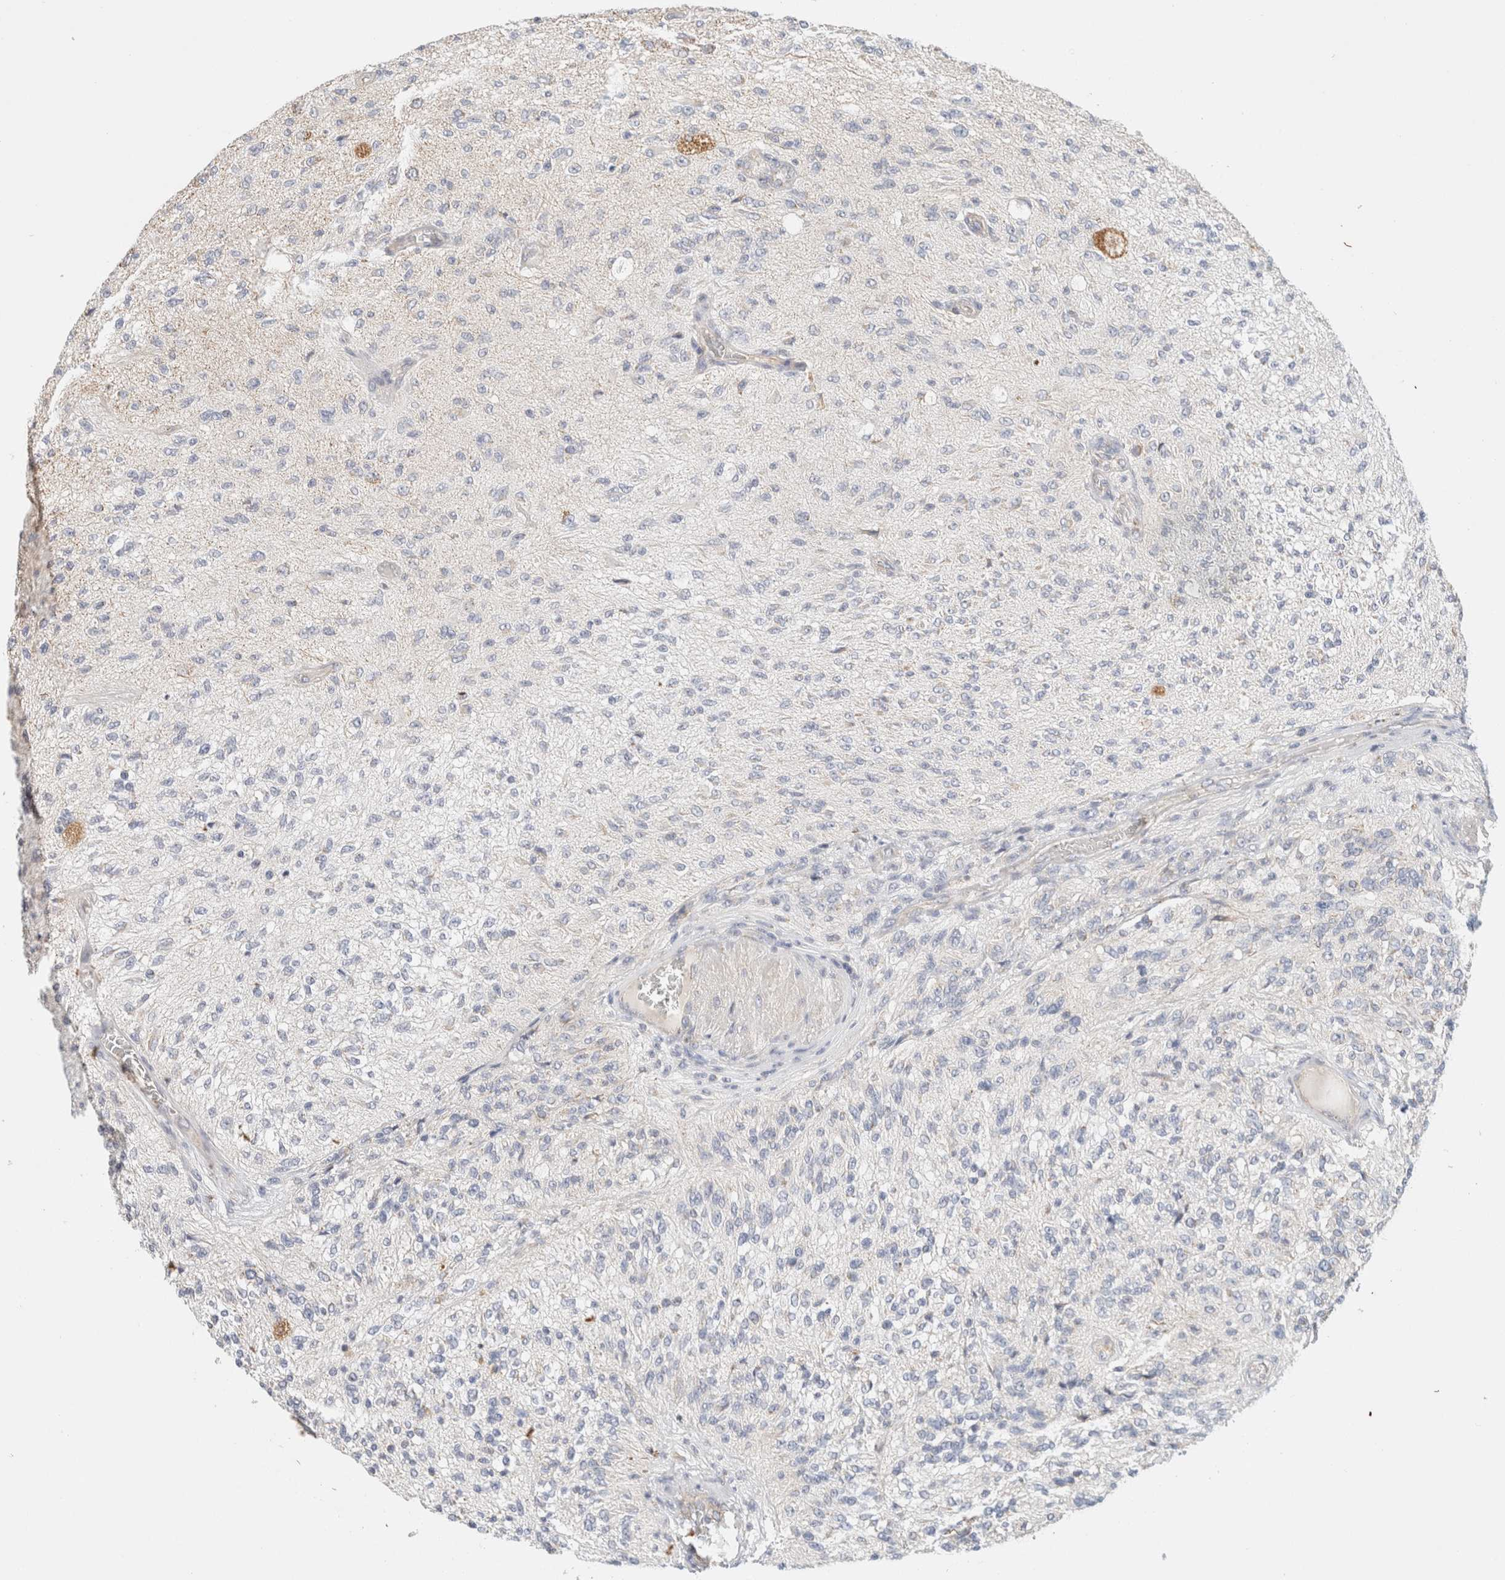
{"staining": {"intensity": "negative", "quantity": "none", "location": "none"}, "tissue": "glioma", "cell_type": "Tumor cells", "image_type": "cancer", "snomed": [{"axis": "morphology", "description": "Normal tissue, NOS"}, {"axis": "morphology", "description": "Glioma, malignant, High grade"}, {"axis": "topography", "description": "Cerebral cortex"}], "caption": "Immunohistochemistry histopathology image of neoplastic tissue: glioma stained with DAB (3,3'-diaminobenzidine) shows no significant protein staining in tumor cells. (Immunohistochemistry, brightfield microscopy, high magnification).", "gene": "MRM3", "patient": {"sex": "male", "age": 77}}